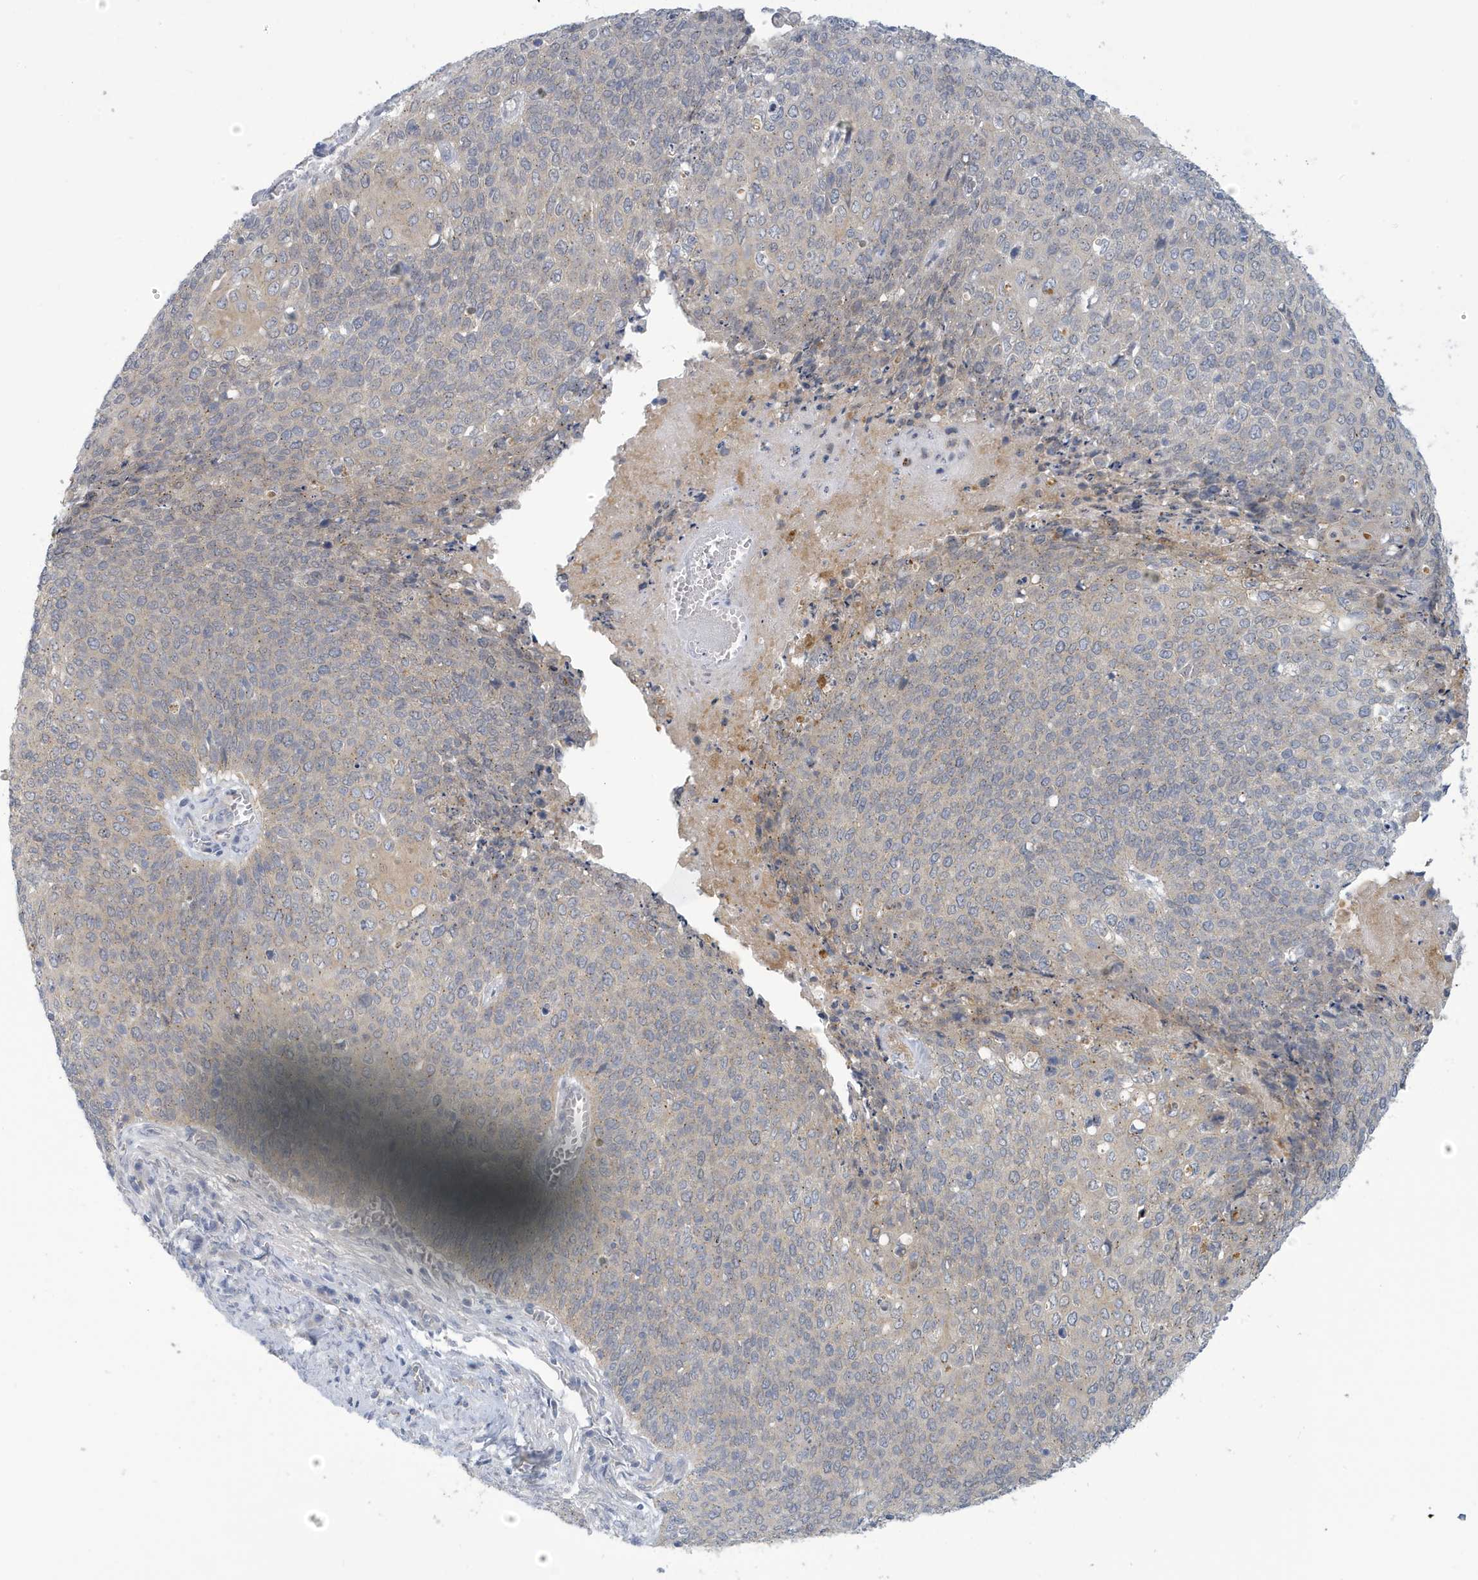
{"staining": {"intensity": "weak", "quantity": "<25%", "location": "cytoplasmic/membranous"}, "tissue": "cervical cancer", "cell_type": "Tumor cells", "image_type": "cancer", "snomed": [{"axis": "morphology", "description": "Squamous cell carcinoma, NOS"}, {"axis": "topography", "description": "Cervix"}], "caption": "The micrograph exhibits no significant staining in tumor cells of squamous cell carcinoma (cervical).", "gene": "VTA1", "patient": {"sex": "female", "age": 39}}